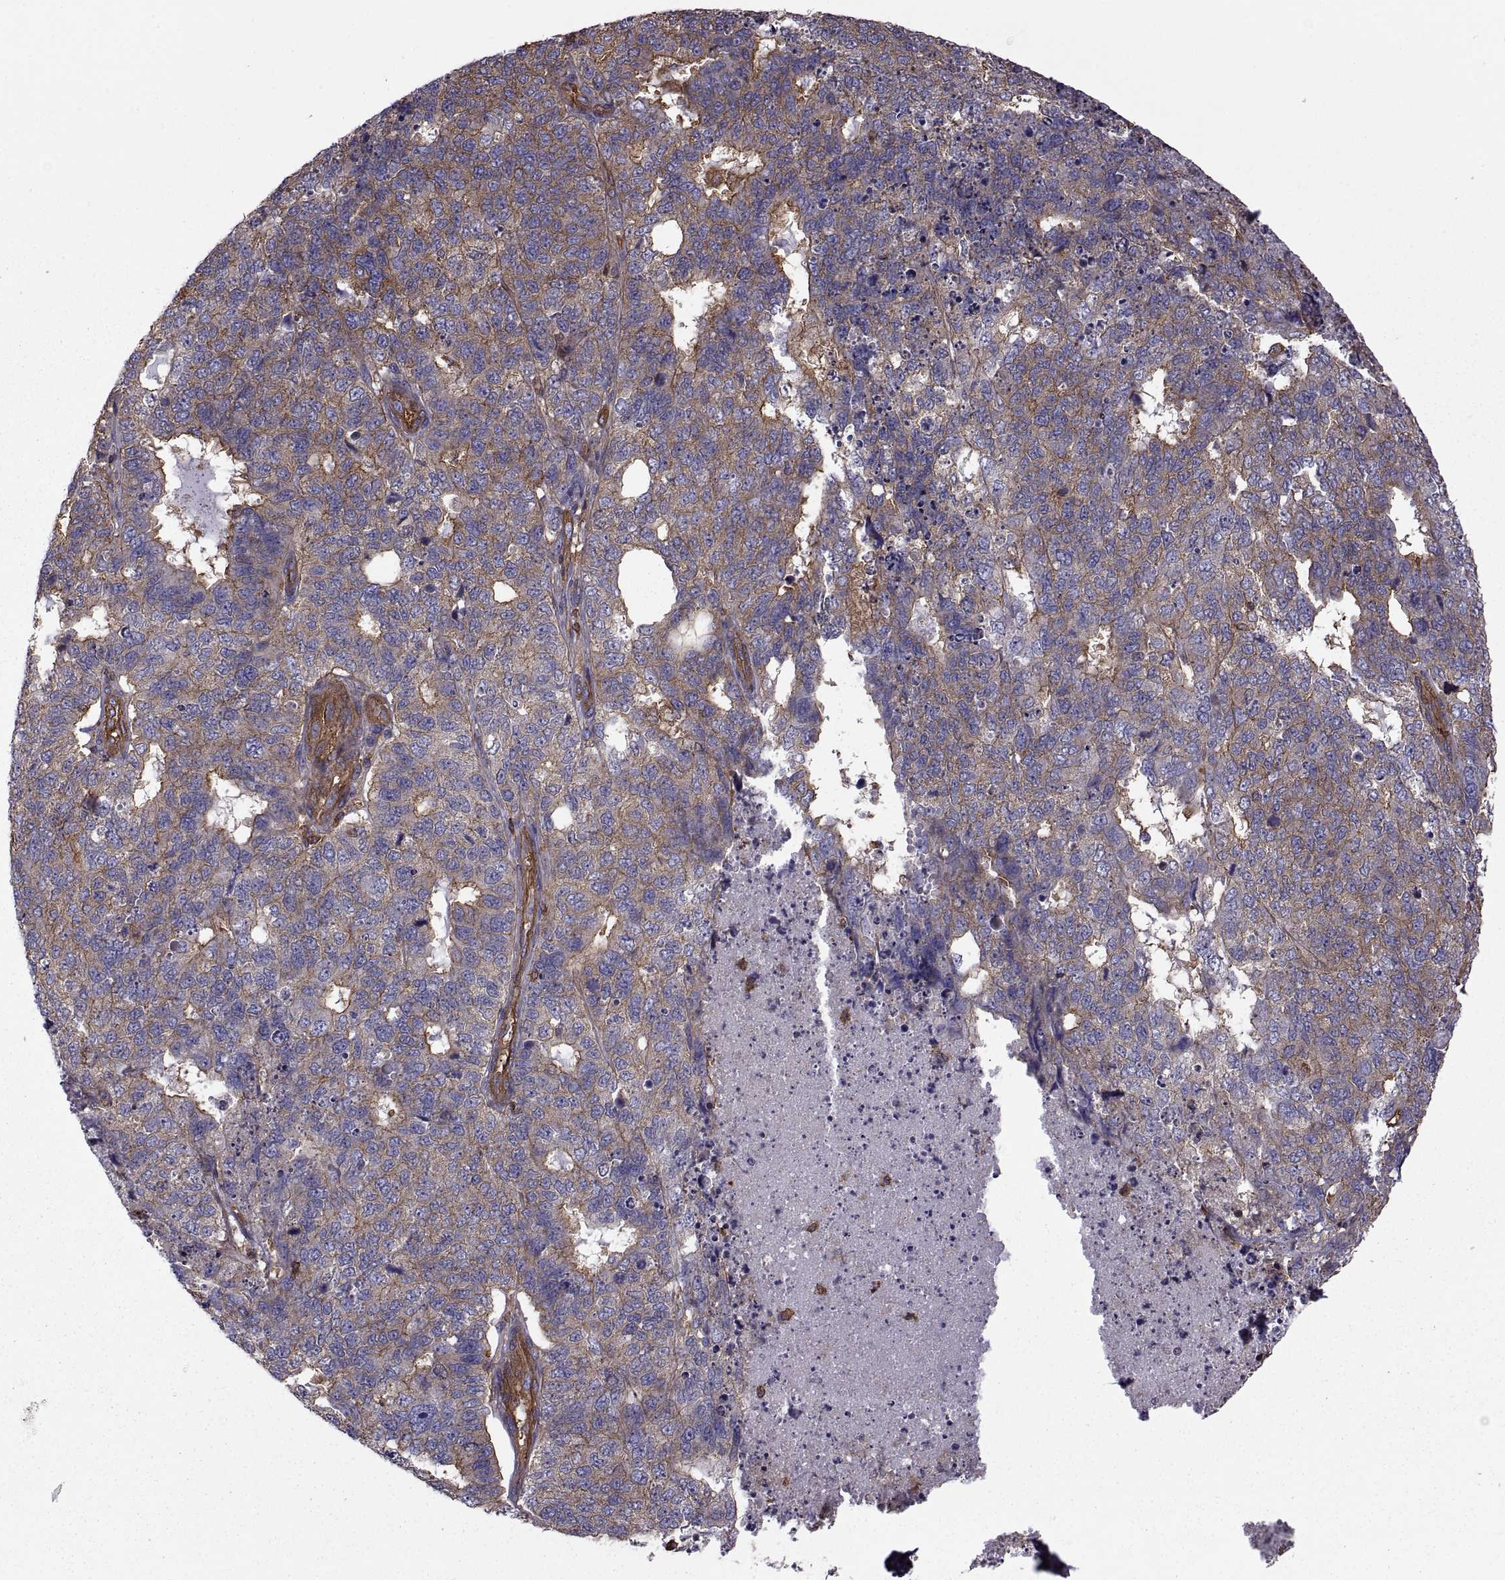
{"staining": {"intensity": "moderate", "quantity": "25%-75%", "location": "cytoplasmic/membranous"}, "tissue": "cervical cancer", "cell_type": "Tumor cells", "image_type": "cancer", "snomed": [{"axis": "morphology", "description": "Squamous cell carcinoma, NOS"}, {"axis": "topography", "description": "Cervix"}], "caption": "A brown stain labels moderate cytoplasmic/membranous positivity of a protein in human cervical squamous cell carcinoma tumor cells.", "gene": "MYH9", "patient": {"sex": "female", "age": 63}}